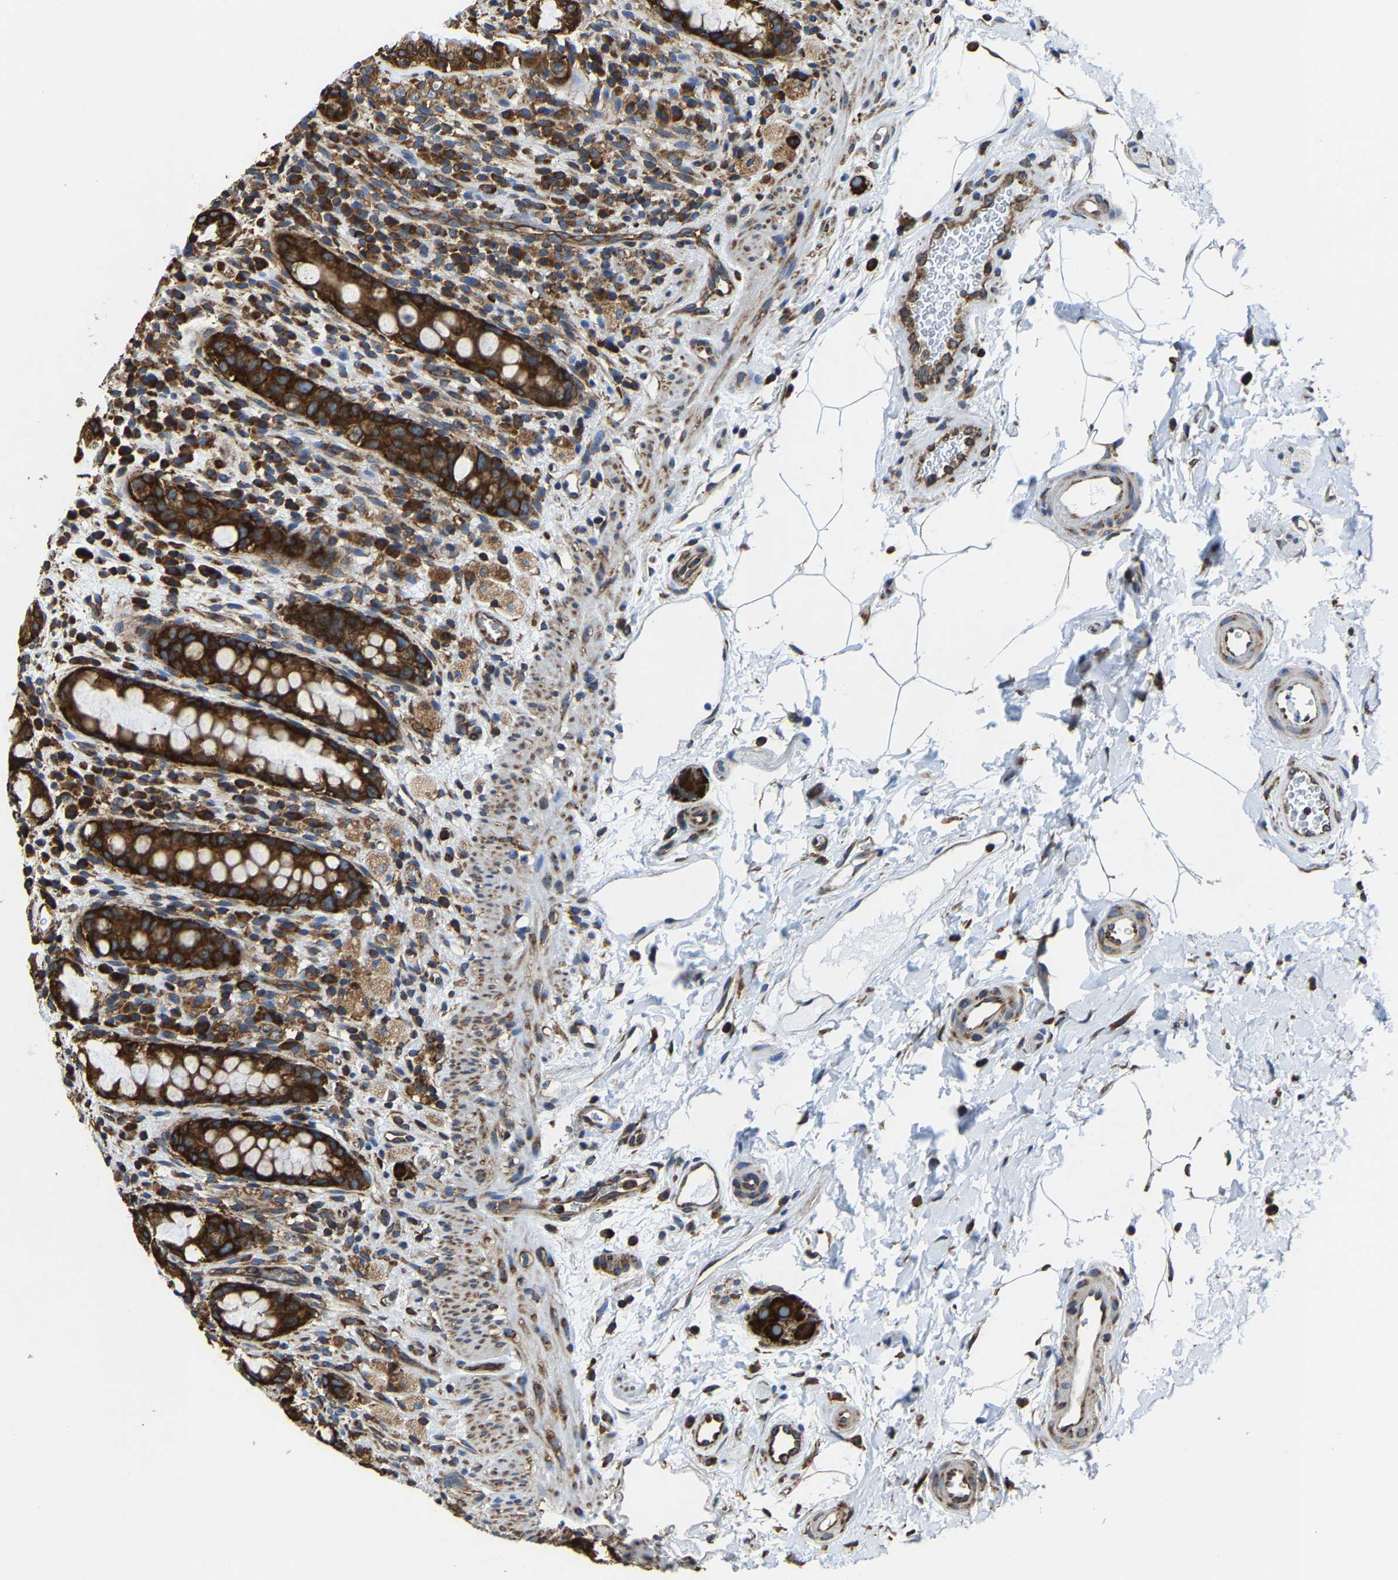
{"staining": {"intensity": "strong", "quantity": ">75%", "location": "cytoplasmic/membranous"}, "tissue": "rectum", "cell_type": "Glandular cells", "image_type": "normal", "snomed": [{"axis": "morphology", "description": "Normal tissue, NOS"}, {"axis": "topography", "description": "Rectum"}], "caption": "Protein expression analysis of normal human rectum reveals strong cytoplasmic/membranous staining in approximately >75% of glandular cells. Nuclei are stained in blue.", "gene": "G3BP2", "patient": {"sex": "male", "age": 44}}